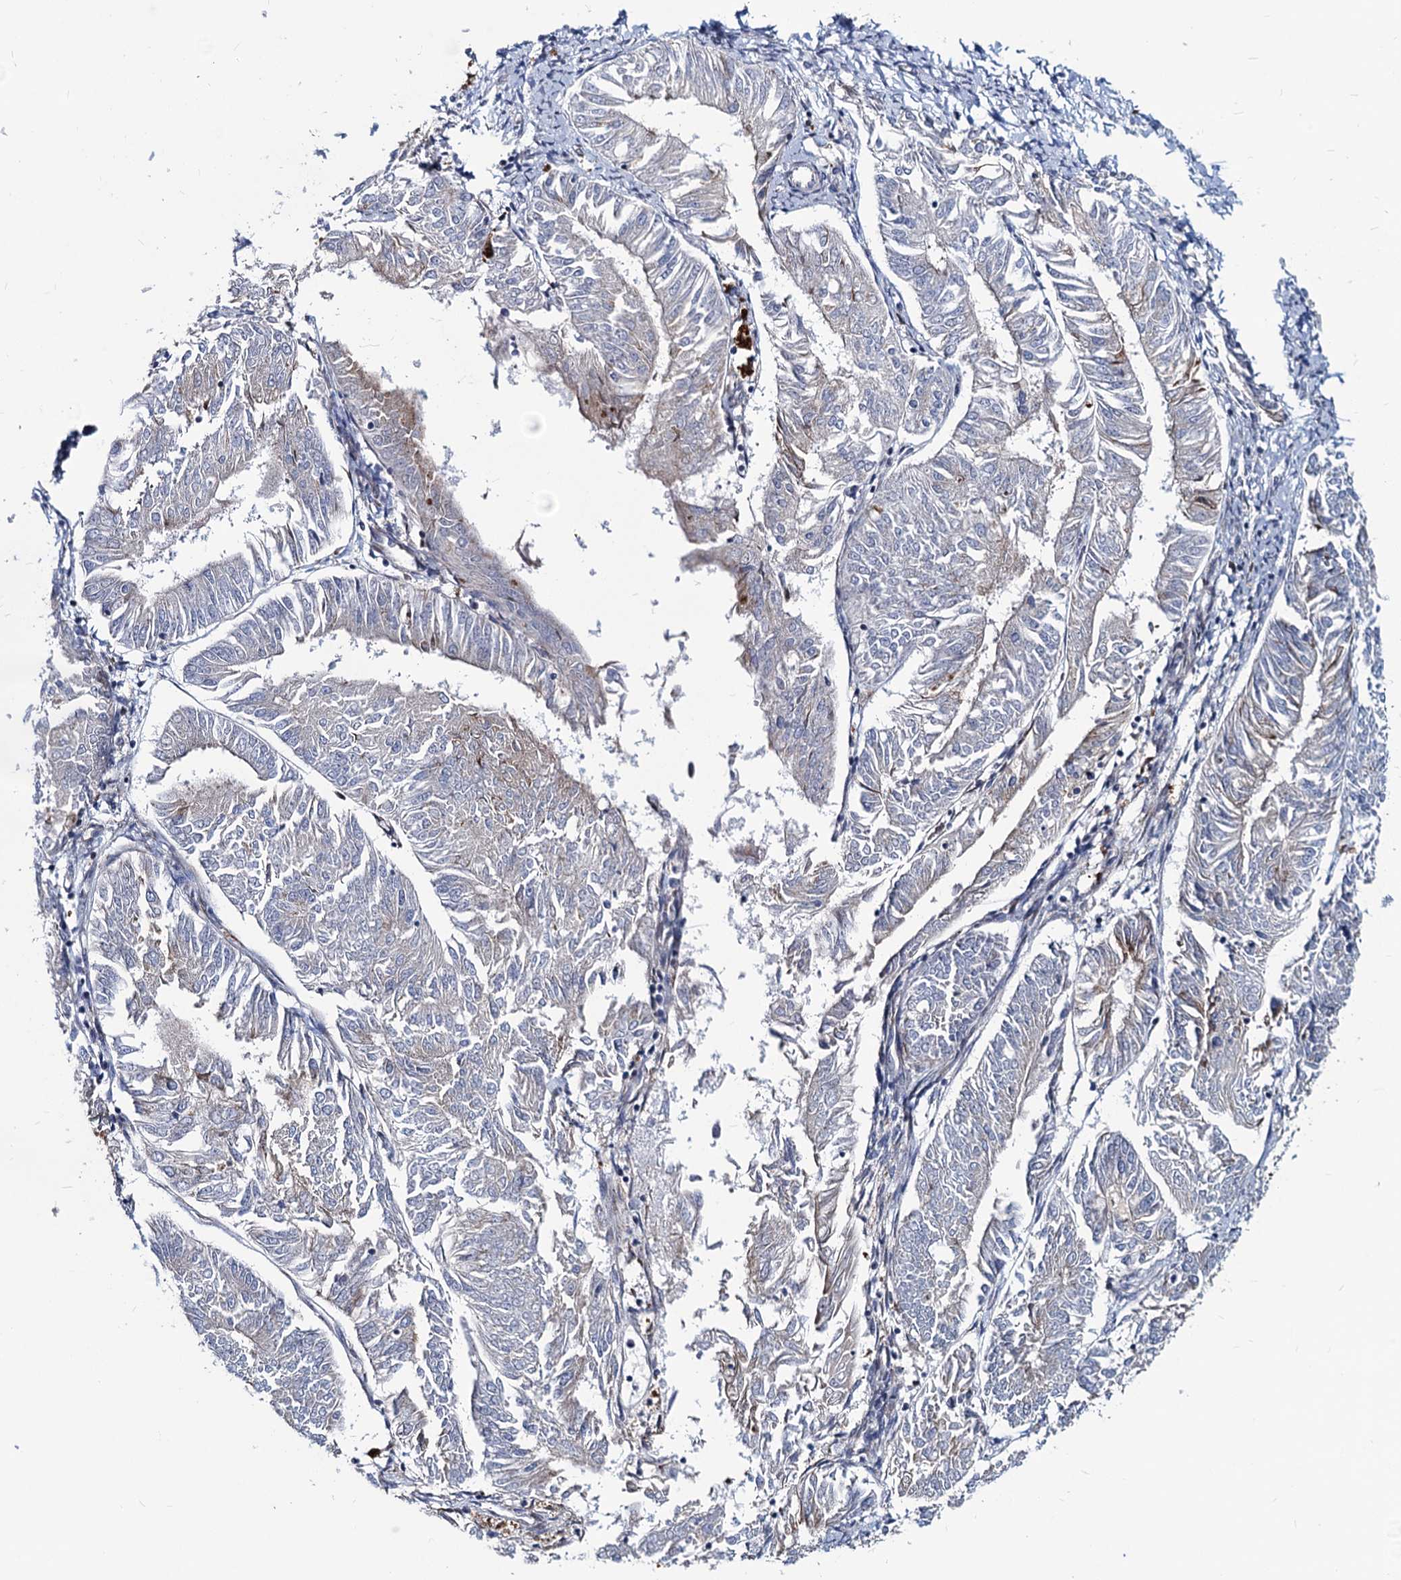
{"staining": {"intensity": "negative", "quantity": "none", "location": "none"}, "tissue": "endometrial cancer", "cell_type": "Tumor cells", "image_type": "cancer", "snomed": [{"axis": "morphology", "description": "Adenocarcinoma, NOS"}, {"axis": "topography", "description": "Endometrium"}], "caption": "DAB immunohistochemical staining of endometrial cancer exhibits no significant positivity in tumor cells.", "gene": "AGBL4", "patient": {"sex": "female", "age": 58}}